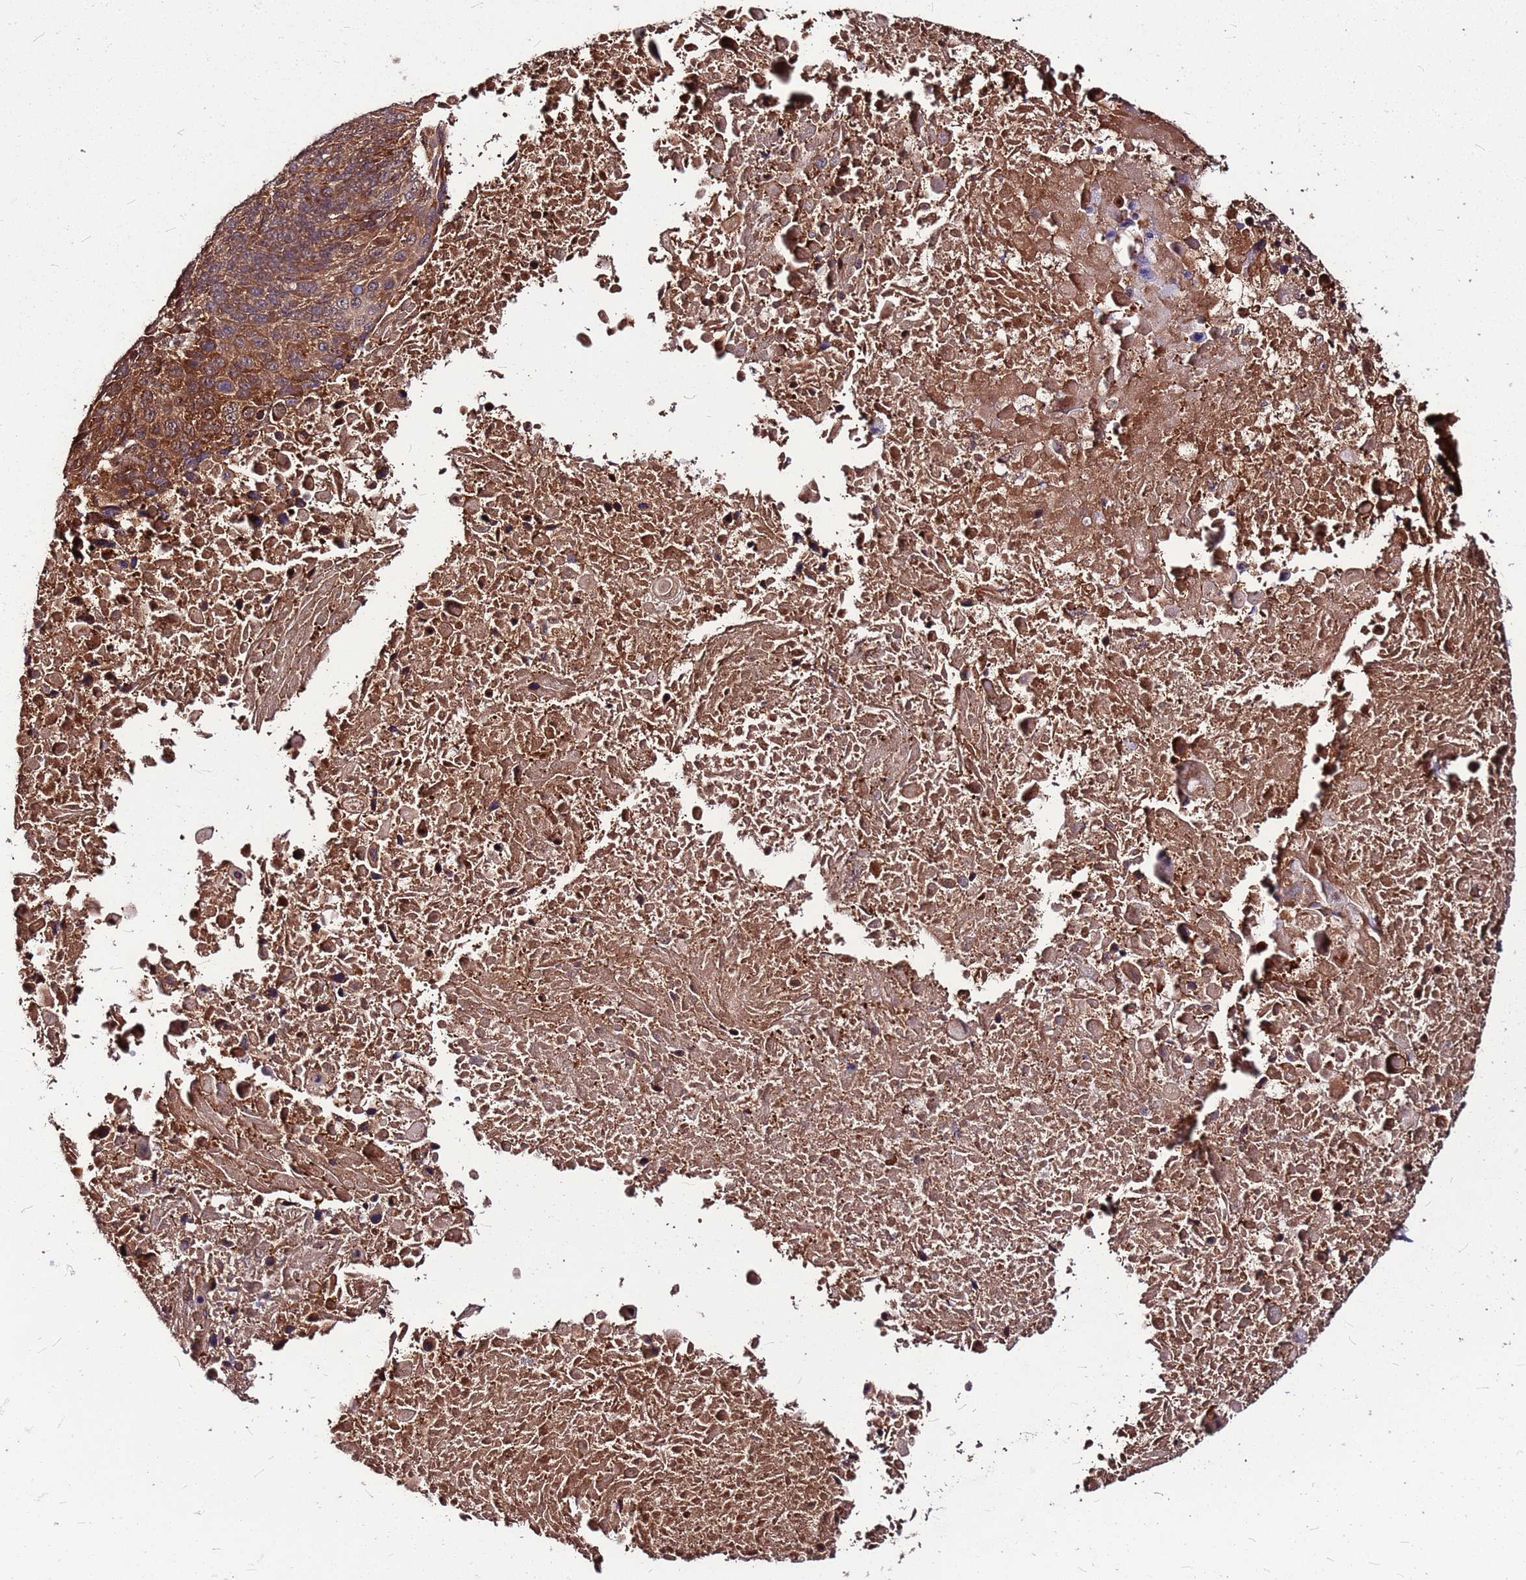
{"staining": {"intensity": "strong", "quantity": ">75%", "location": "cytoplasmic/membranous"}, "tissue": "lung cancer", "cell_type": "Tumor cells", "image_type": "cancer", "snomed": [{"axis": "morphology", "description": "Normal tissue, NOS"}, {"axis": "morphology", "description": "Squamous cell carcinoma, NOS"}, {"axis": "topography", "description": "Lymph node"}, {"axis": "topography", "description": "Lung"}], "caption": "Strong cytoplasmic/membranous positivity for a protein is identified in about >75% of tumor cells of lung squamous cell carcinoma using immunohistochemistry (IHC).", "gene": "LYPLAL1", "patient": {"sex": "male", "age": 66}}